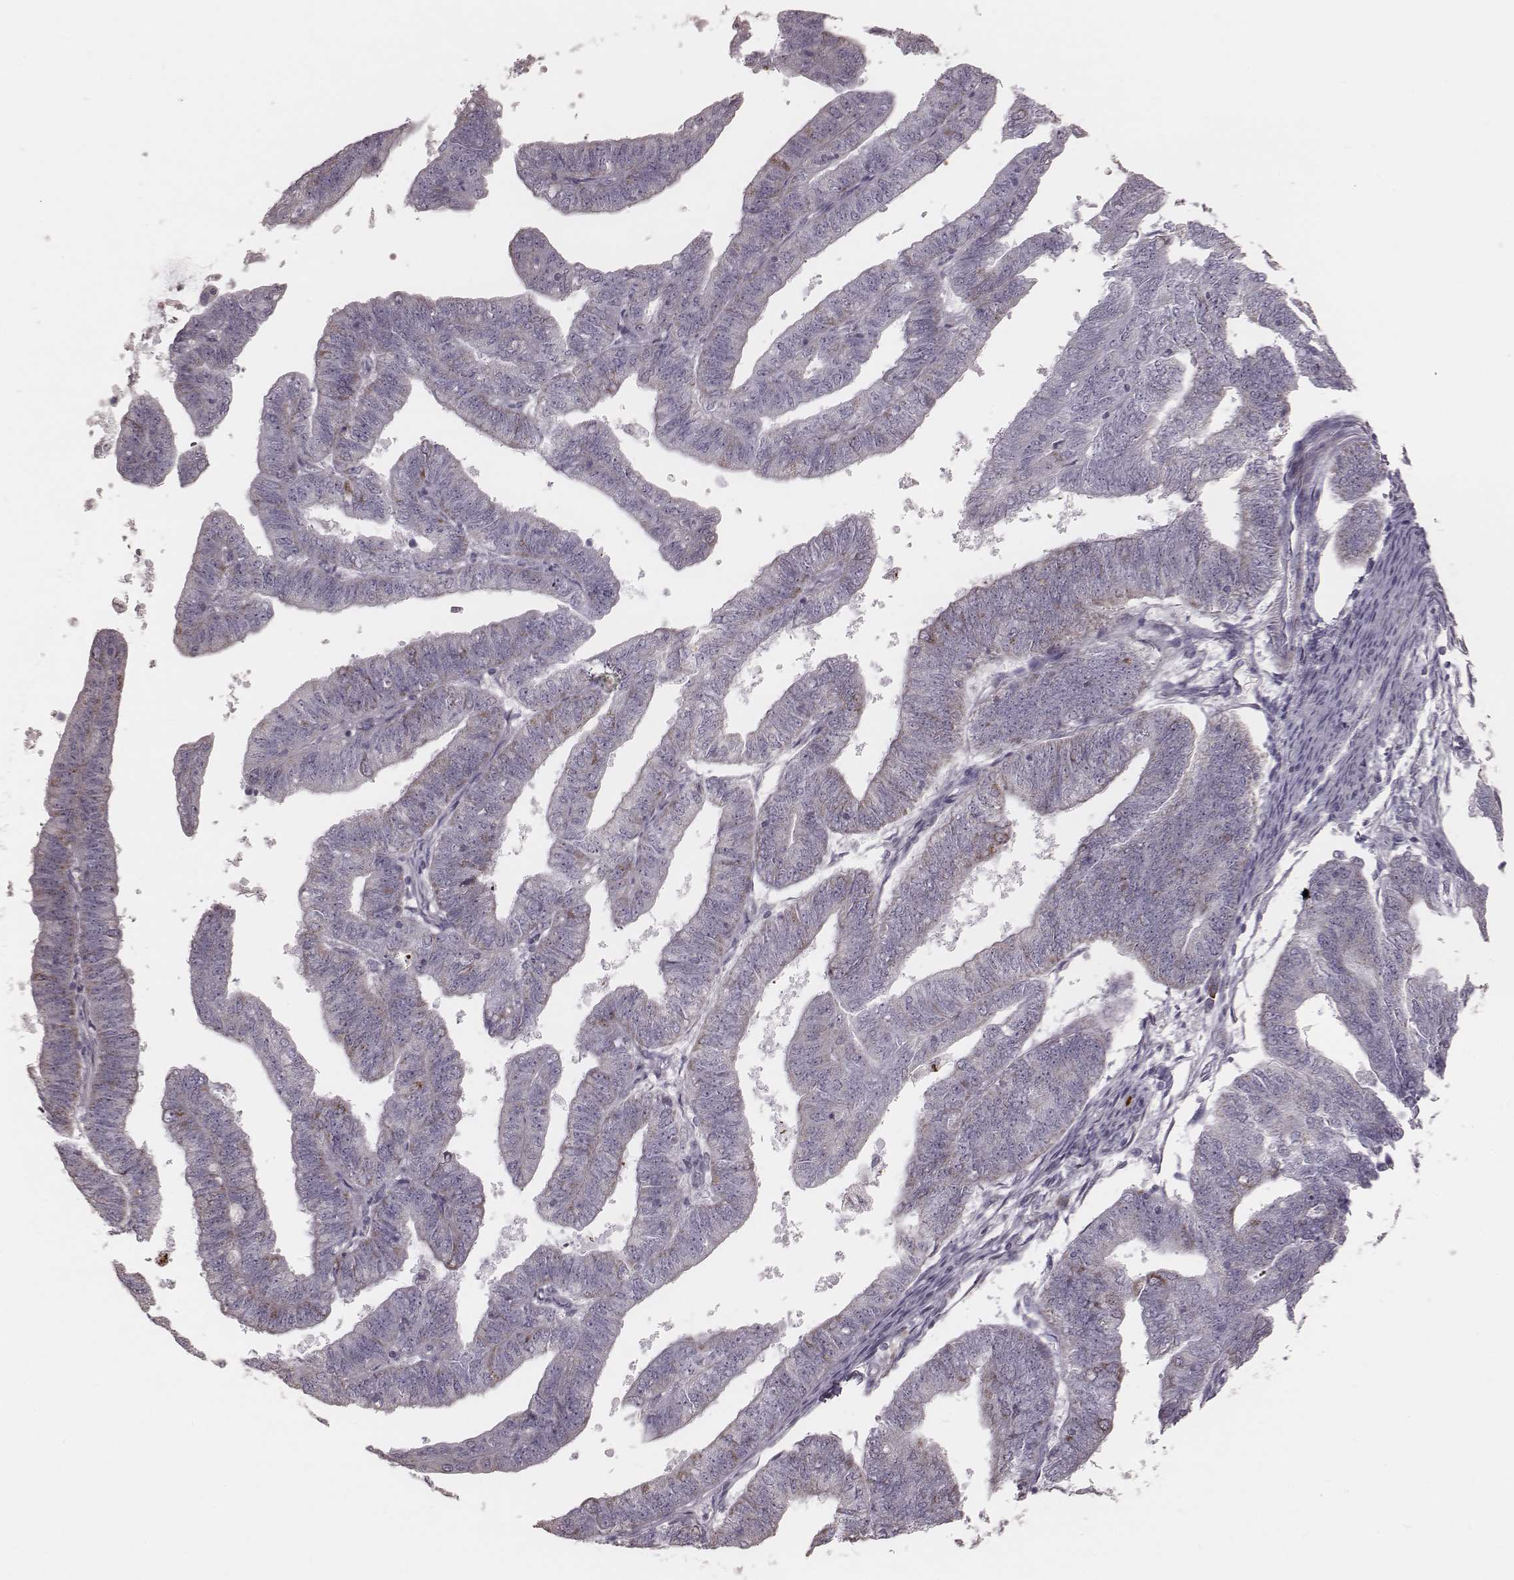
{"staining": {"intensity": "negative", "quantity": "none", "location": "none"}, "tissue": "endometrial cancer", "cell_type": "Tumor cells", "image_type": "cancer", "snomed": [{"axis": "morphology", "description": "Adenocarcinoma, NOS"}, {"axis": "topography", "description": "Endometrium"}], "caption": "A photomicrograph of human endometrial cancer (adenocarcinoma) is negative for staining in tumor cells.", "gene": "KIF5C", "patient": {"sex": "female", "age": 82}}